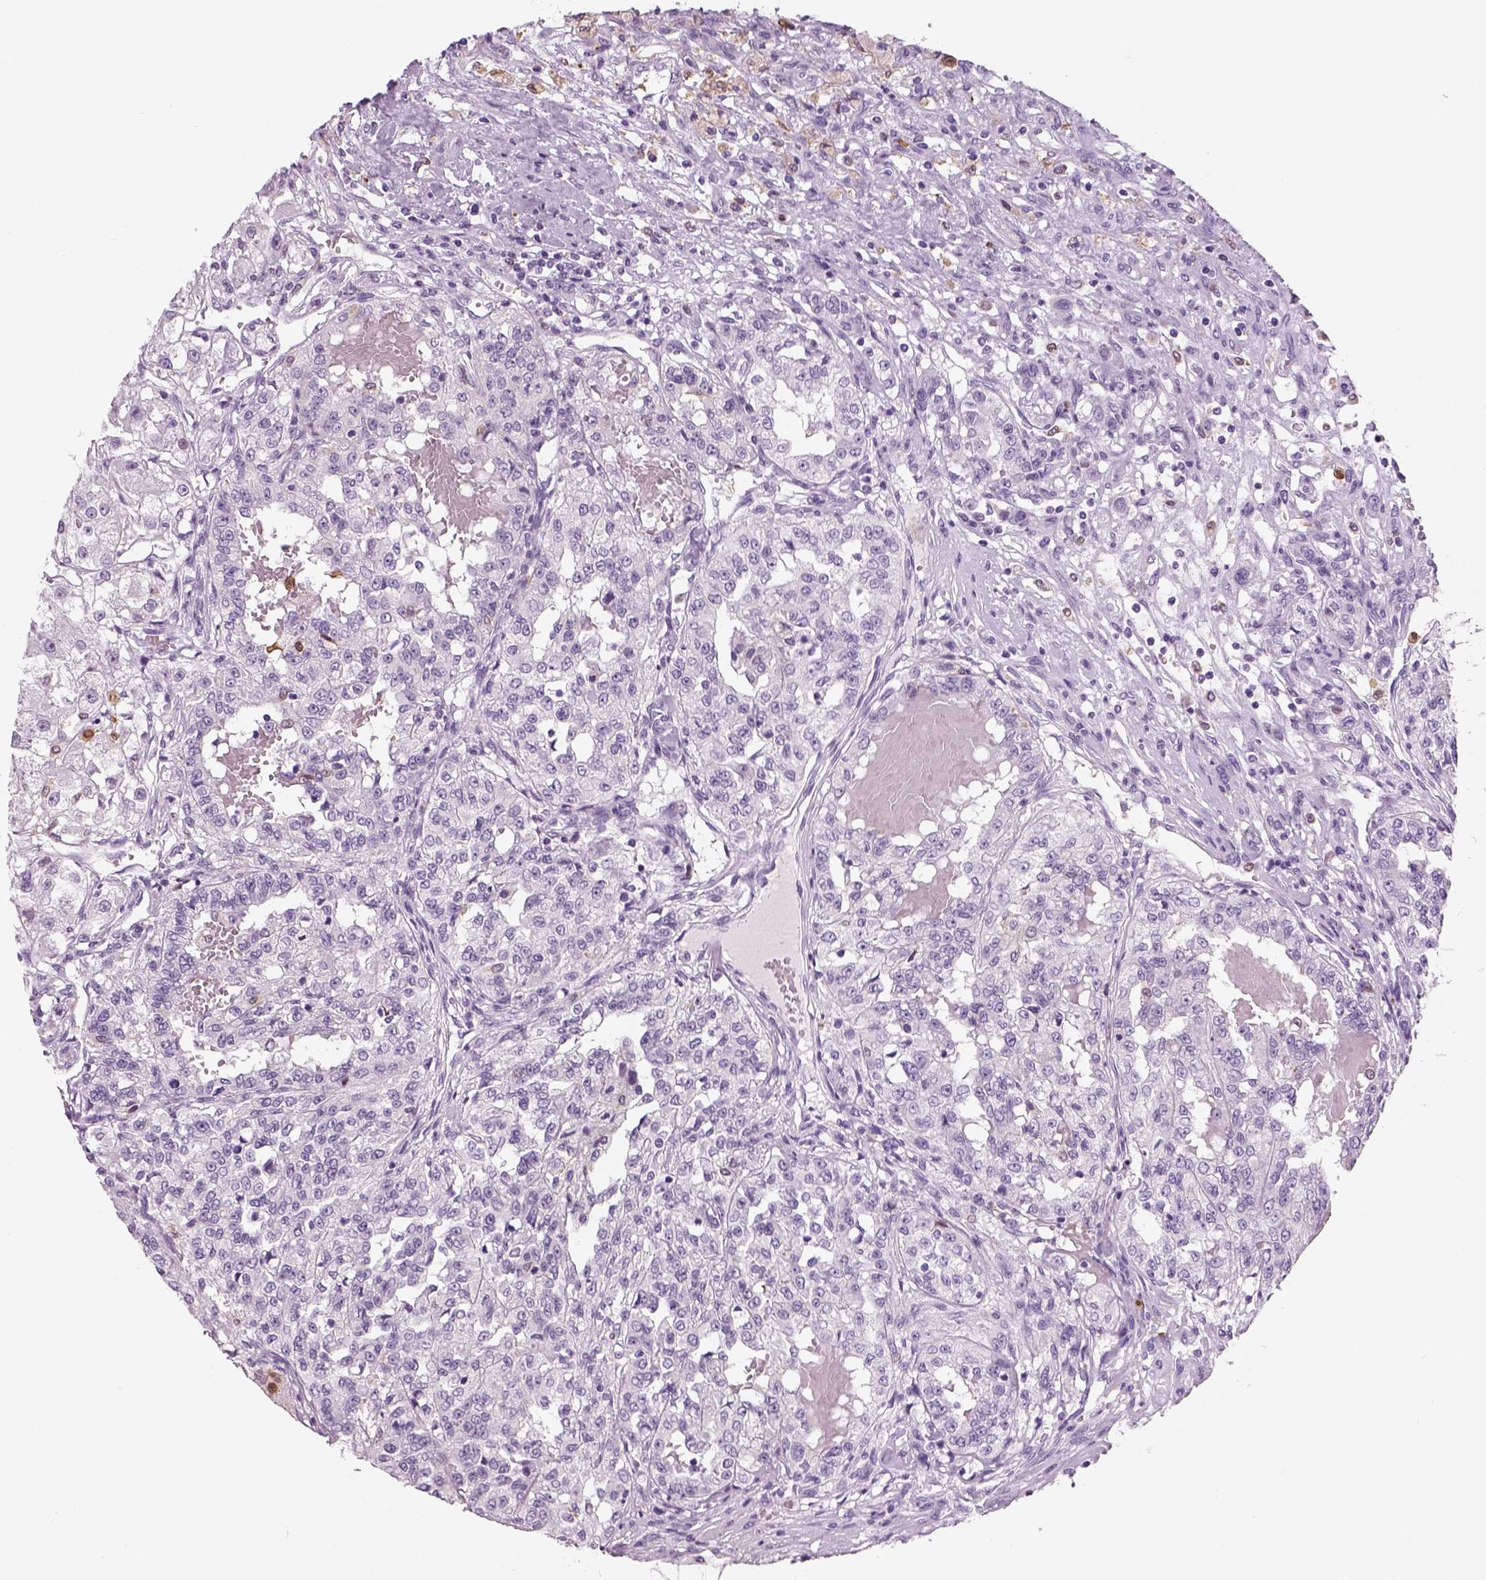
{"staining": {"intensity": "negative", "quantity": "none", "location": "none"}, "tissue": "renal cancer", "cell_type": "Tumor cells", "image_type": "cancer", "snomed": [{"axis": "morphology", "description": "Adenocarcinoma, NOS"}, {"axis": "topography", "description": "Kidney"}], "caption": "The image displays no significant positivity in tumor cells of renal cancer (adenocarcinoma). The staining was performed using DAB (3,3'-diaminobenzidine) to visualize the protein expression in brown, while the nuclei were stained in blue with hematoxylin (Magnification: 20x).", "gene": "NECAB2", "patient": {"sex": "female", "age": 63}}